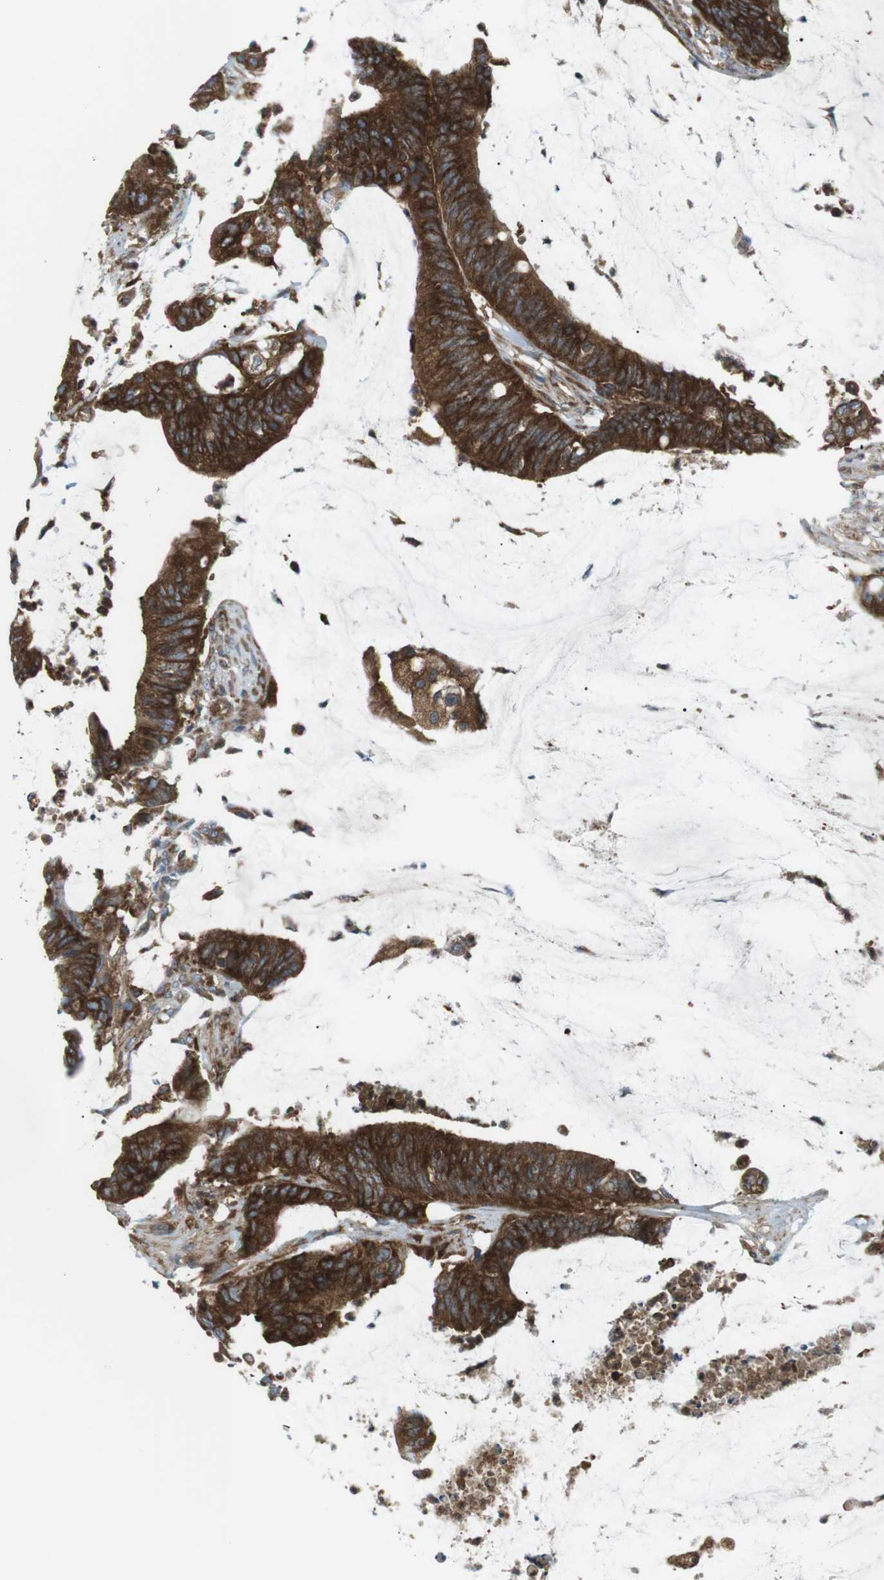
{"staining": {"intensity": "strong", "quantity": ">75%", "location": "cytoplasmic/membranous"}, "tissue": "colorectal cancer", "cell_type": "Tumor cells", "image_type": "cancer", "snomed": [{"axis": "morphology", "description": "Adenocarcinoma, NOS"}, {"axis": "topography", "description": "Rectum"}], "caption": "A high amount of strong cytoplasmic/membranous staining is seen in about >75% of tumor cells in colorectal cancer tissue. Using DAB (brown) and hematoxylin (blue) stains, captured at high magnification using brightfield microscopy.", "gene": "FLII", "patient": {"sex": "female", "age": 66}}